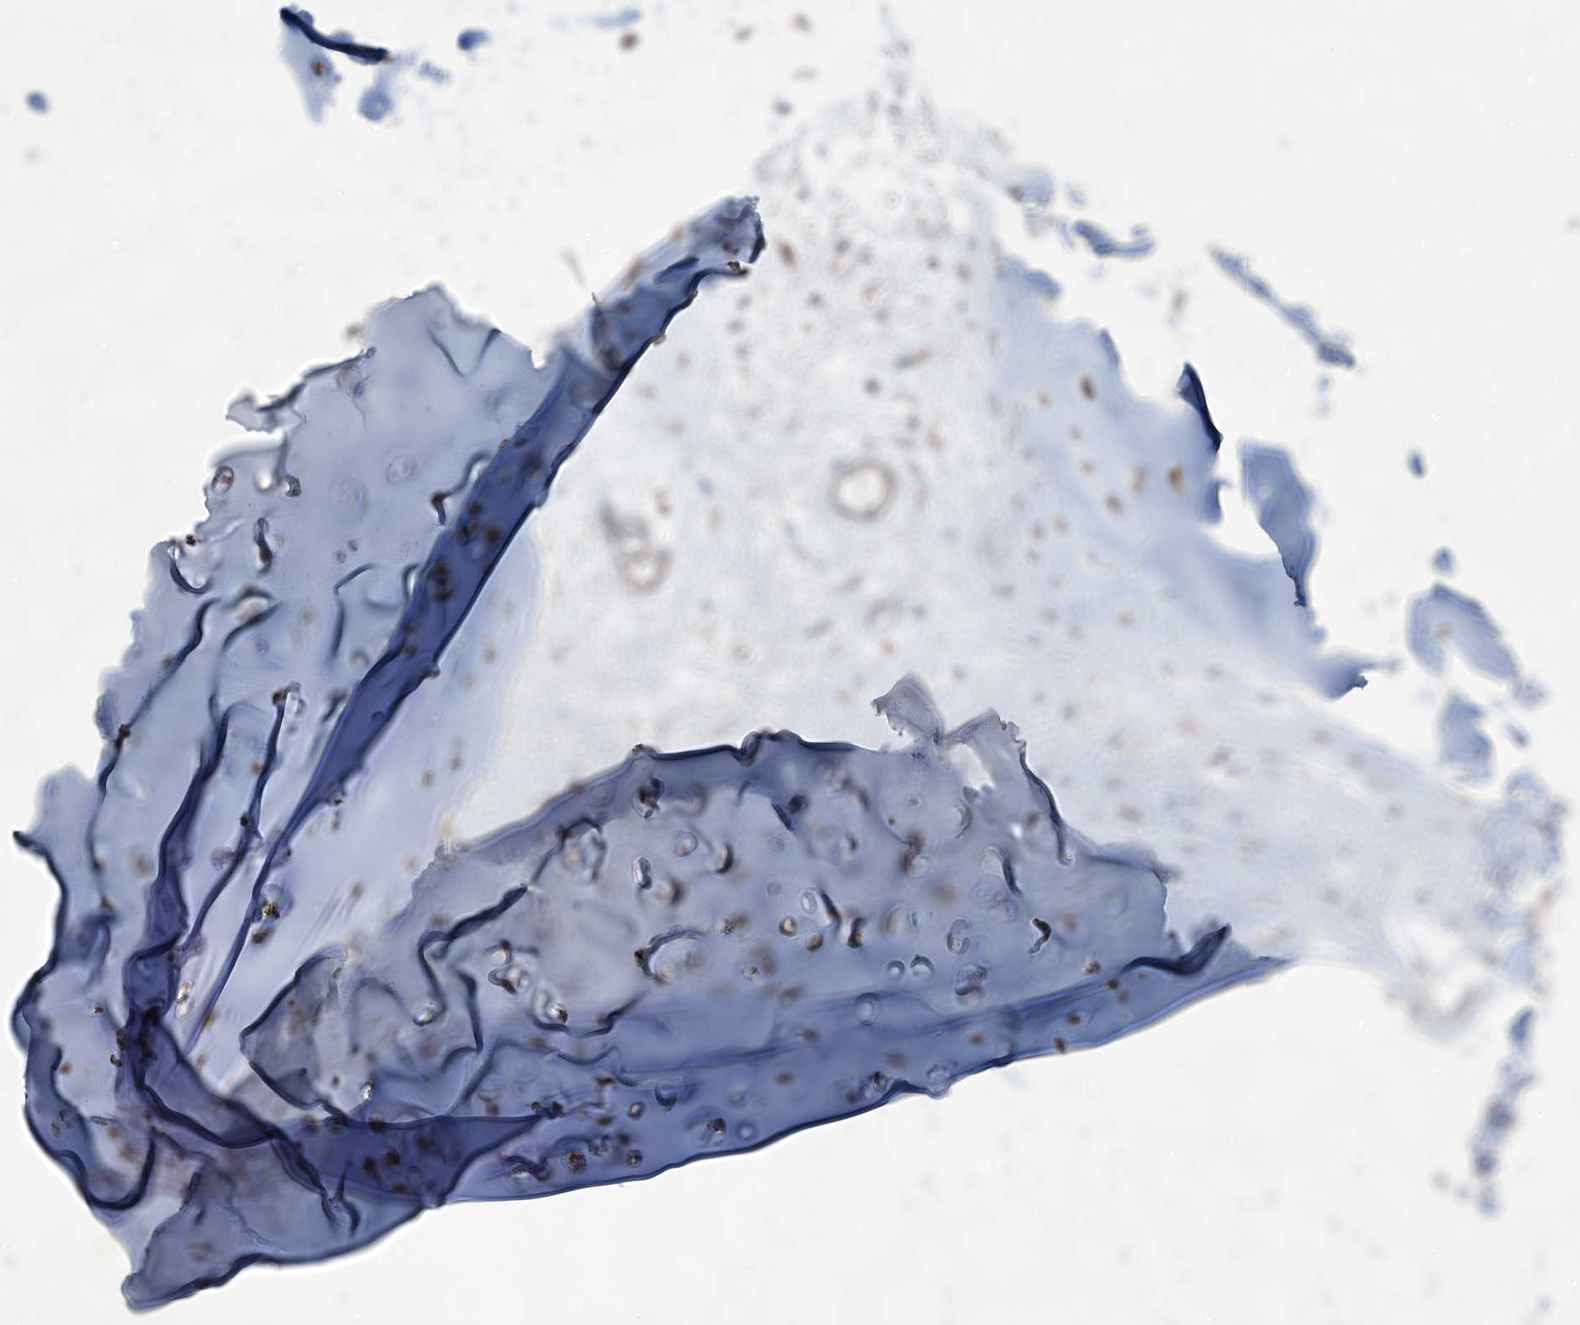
{"staining": {"intensity": "moderate", "quantity": "25%-75%", "location": "cytoplasmic/membranous"}, "tissue": "adipose tissue", "cell_type": "Adipocytes", "image_type": "normal", "snomed": [{"axis": "morphology", "description": "Normal tissue, NOS"}, {"axis": "morphology", "description": "Basal cell carcinoma"}, {"axis": "topography", "description": "Cartilage tissue"}, {"axis": "topography", "description": "Nasopharynx"}, {"axis": "topography", "description": "Oral tissue"}], "caption": "Protein staining reveals moderate cytoplasmic/membranous positivity in about 25%-75% of adipocytes in unremarkable adipose tissue.", "gene": "PC", "patient": {"sex": "female", "age": 77}}